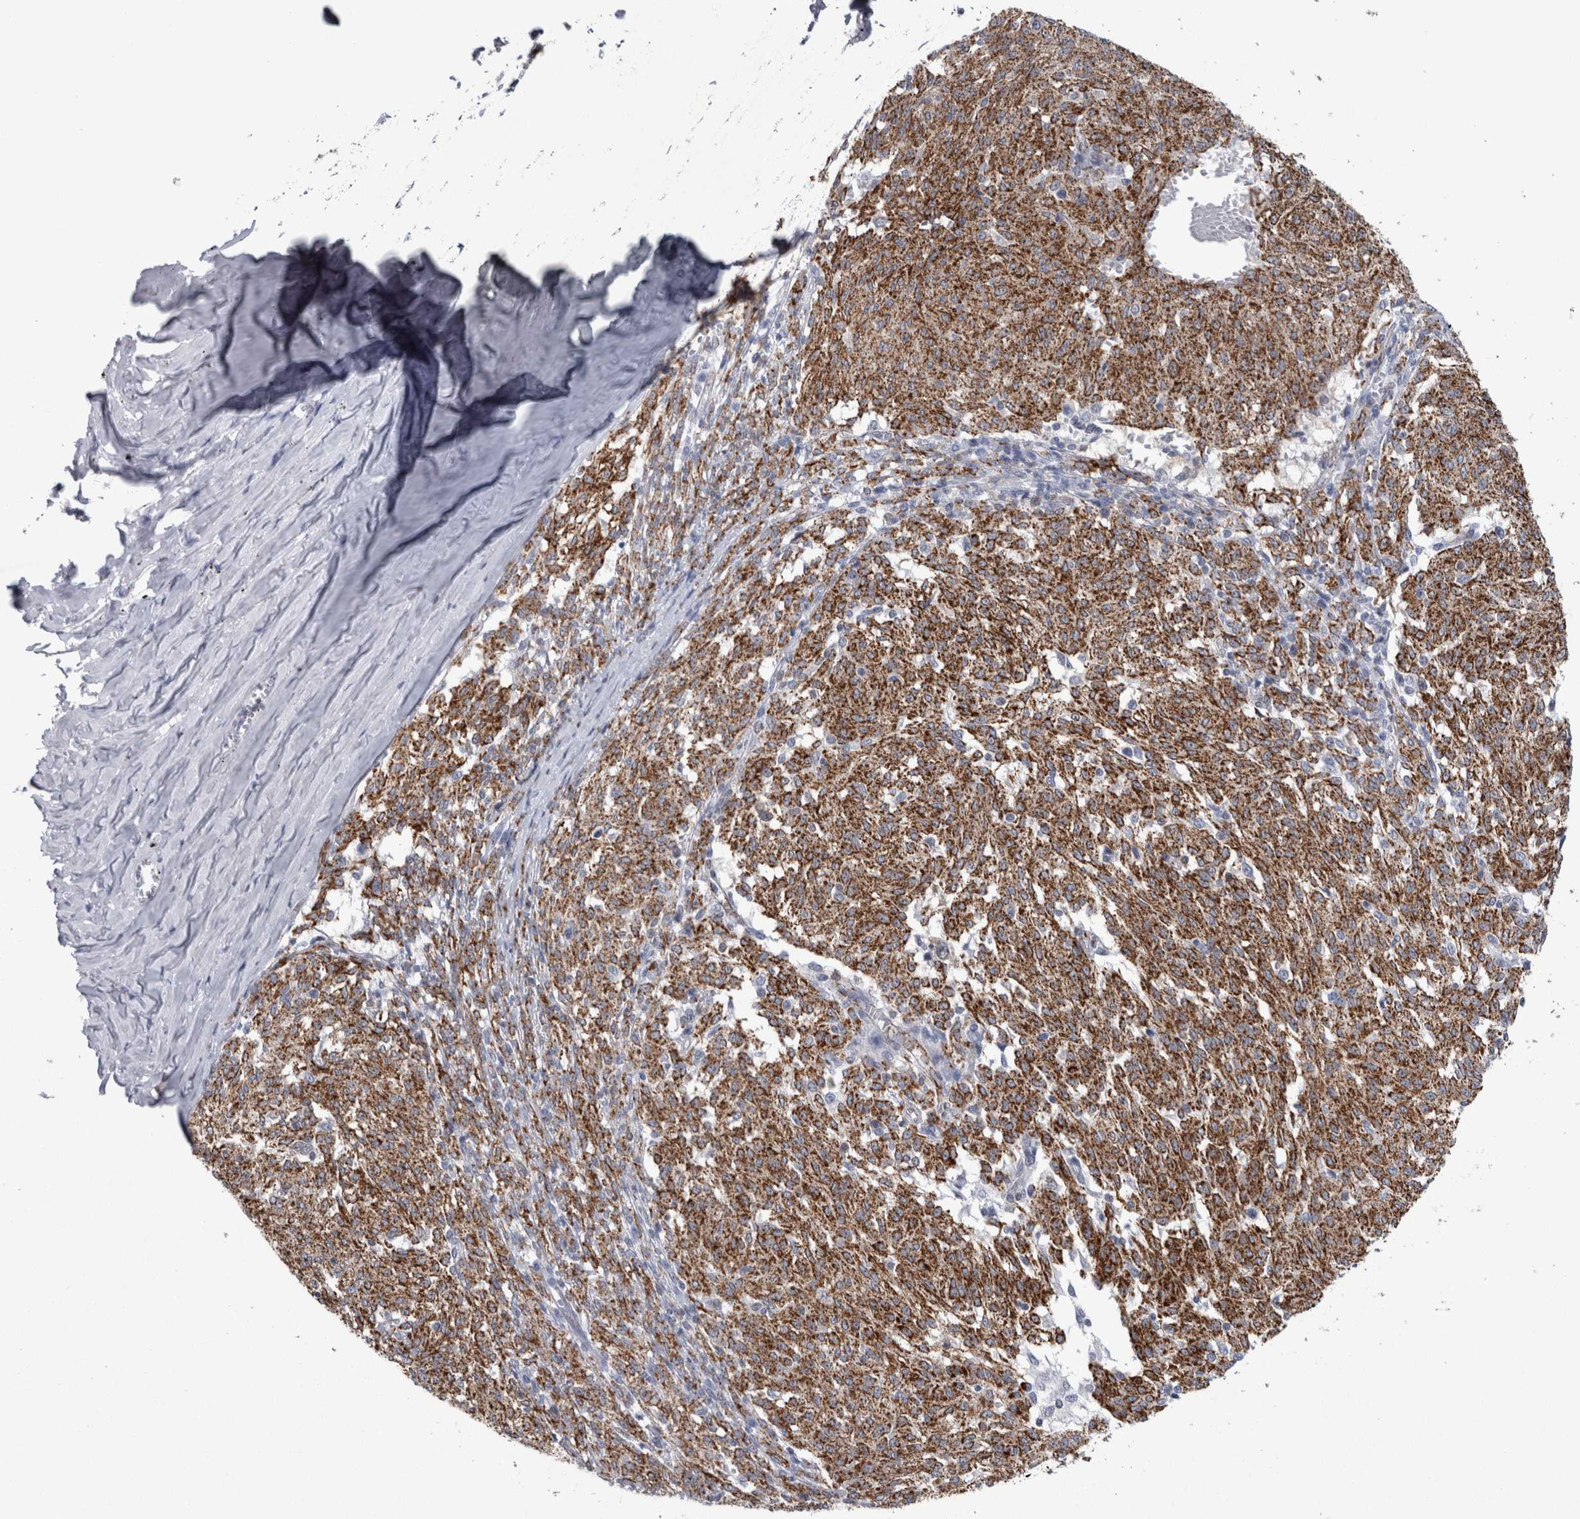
{"staining": {"intensity": "moderate", "quantity": ">75%", "location": "cytoplasmic/membranous"}, "tissue": "melanoma", "cell_type": "Tumor cells", "image_type": "cancer", "snomed": [{"axis": "morphology", "description": "Malignant melanoma, NOS"}, {"axis": "topography", "description": "Skin"}], "caption": "Malignant melanoma was stained to show a protein in brown. There is medium levels of moderate cytoplasmic/membranous expression in approximately >75% of tumor cells. The staining was performed using DAB (3,3'-diaminobenzidine), with brown indicating positive protein expression. Nuclei are stained blue with hematoxylin.", "gene": "ACOT7", "patient": {"sex": "female", "age": 72}}